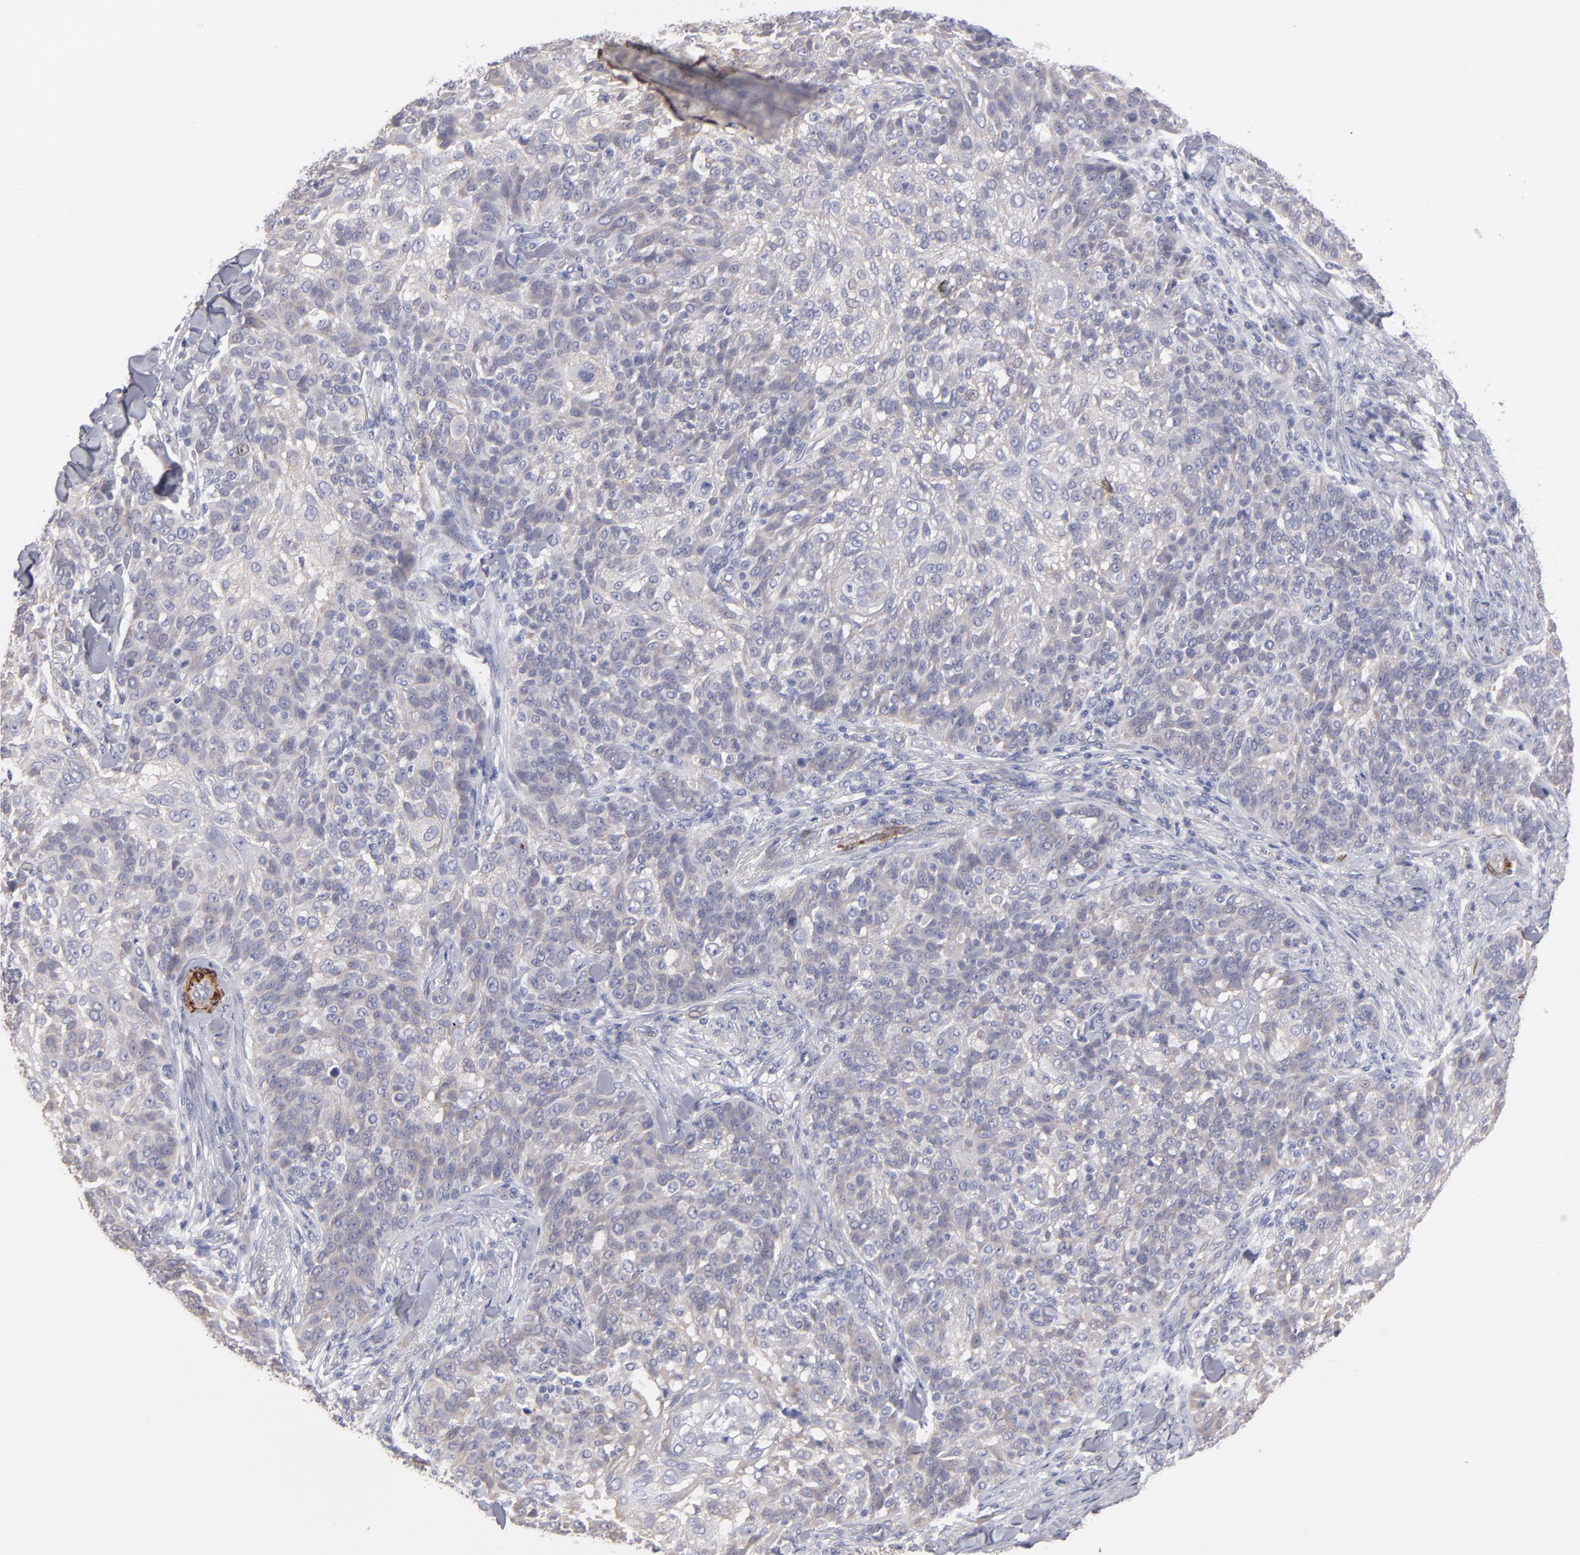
{"staining": {"intensity": "negative", "quantity": "none", "location": "none"}, "tissue": "skin cancer", "cell_type": "Tumor cells", "image_type": "cancer", "snomed": [{"axis": "morphology", "description": "Normal tissue, NOS"}, {"axis": "morphology", "description": "Squamous cell carcinoma, NOS"}, {"axis": "topography", "description": "Skin"}], "caption": "Photomicrograph shows no protein expression in tumor cells of skin cancer (squamous cell carcinoma) tissue. The staining was performed using DAB to visualize the protein expression in brown, while the nuclei were stained in blue with hematoxylin (Magnification: 20x).", "gene": "SLMAP", "patient": {"sex": "female", "age": 83}}